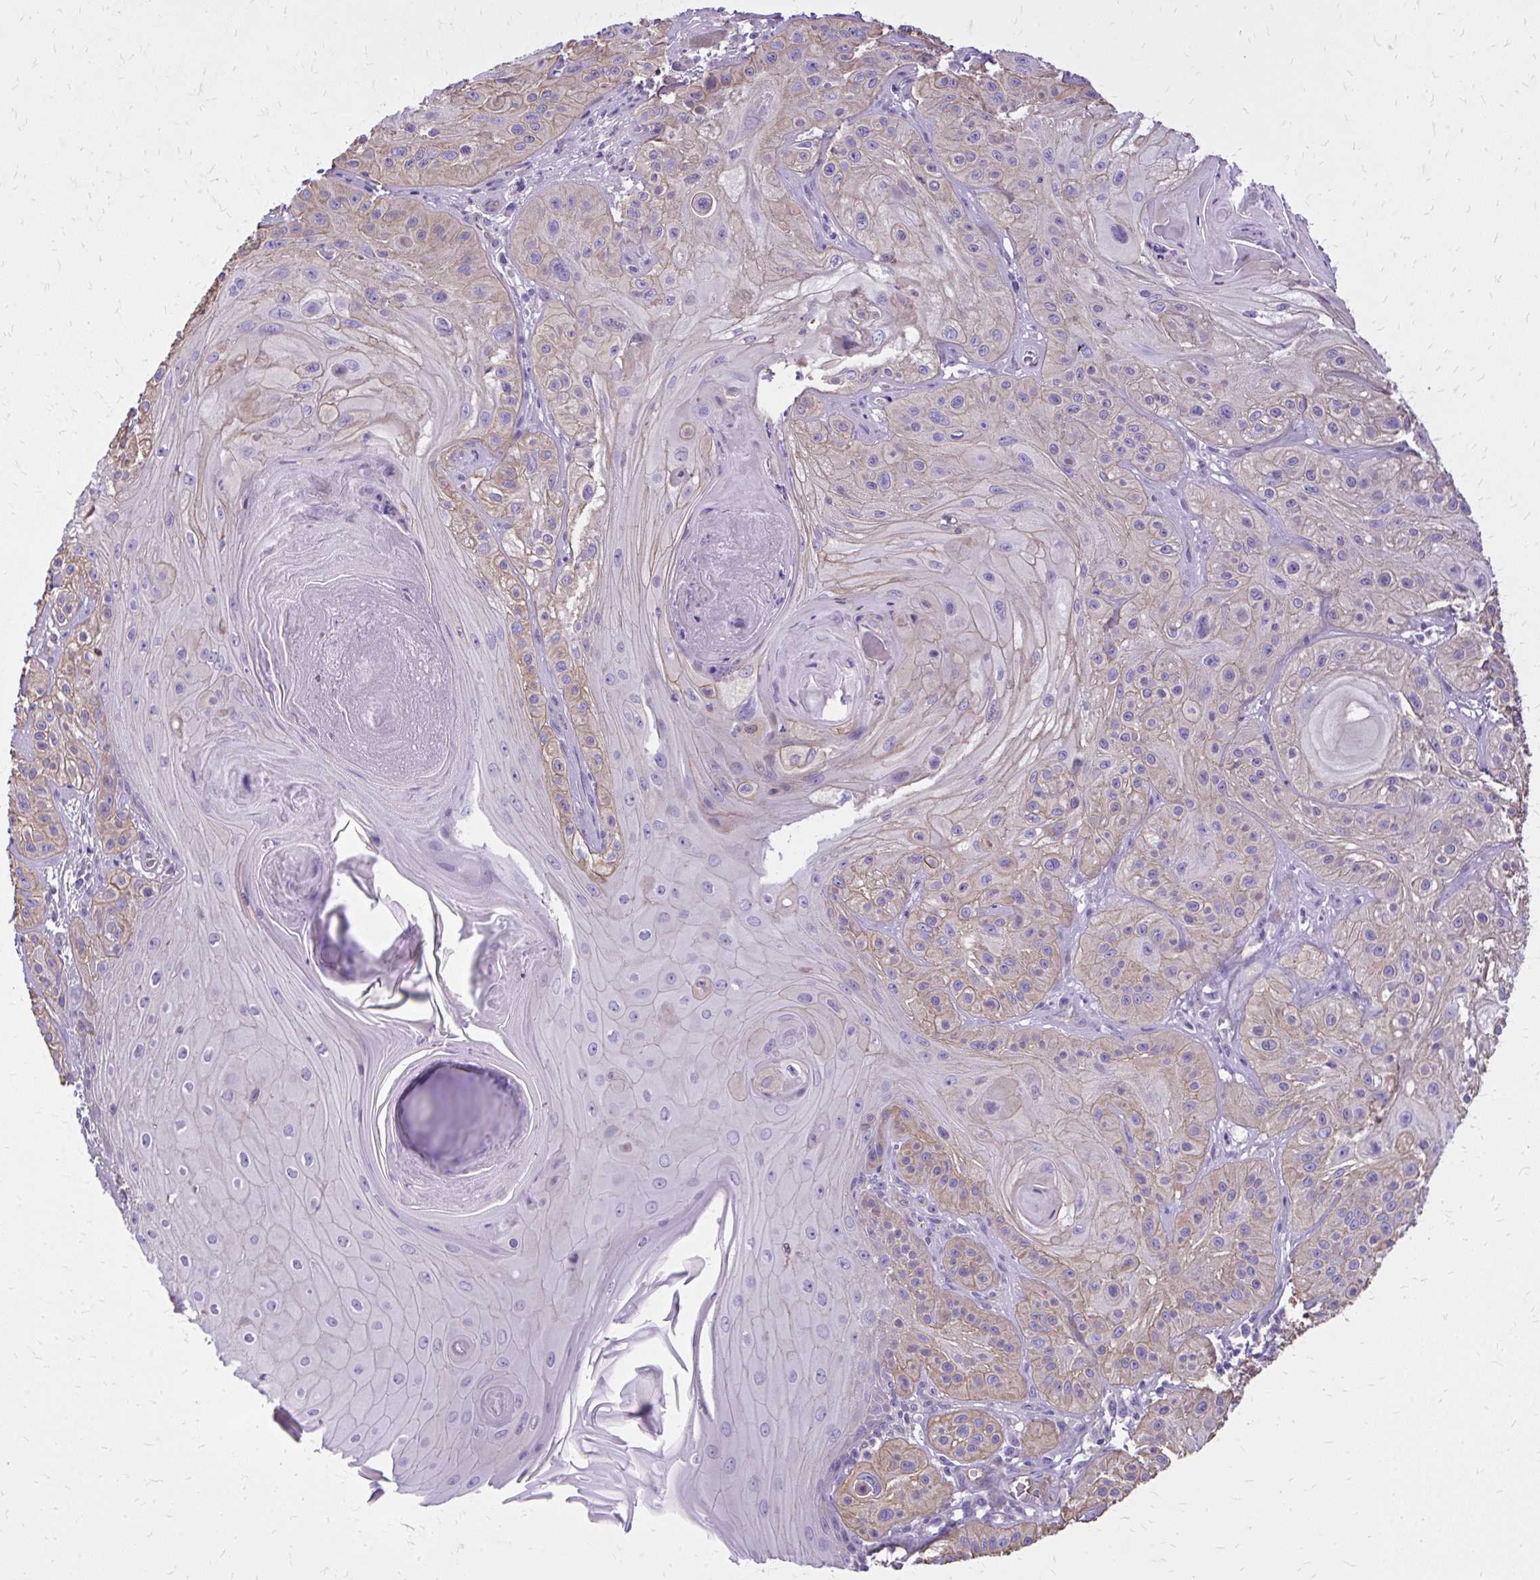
{"staining": {"intensity": "weak", "quantity": "25%-75%", "location": "cytoplasmic/membranous"}, "tissue": "skin cancer", "cell_type": "Tumor cells", "image_type": "cancer", "snomed": [{"axis": "morphology", "description": "Squamous cell carcinoma, NOS"}, {"axis": "topography", "description": "Skin"}], "caption": "Immunohistochemistry (IHC) of squamous cell carcinoma (skin) demonstrates low levels of weak cytoplasmic/membranous positivity in about 25%-75% of tumor cells.", "gene": "RUNDC3B", "patient": {"sex": "male", "age": 85}}